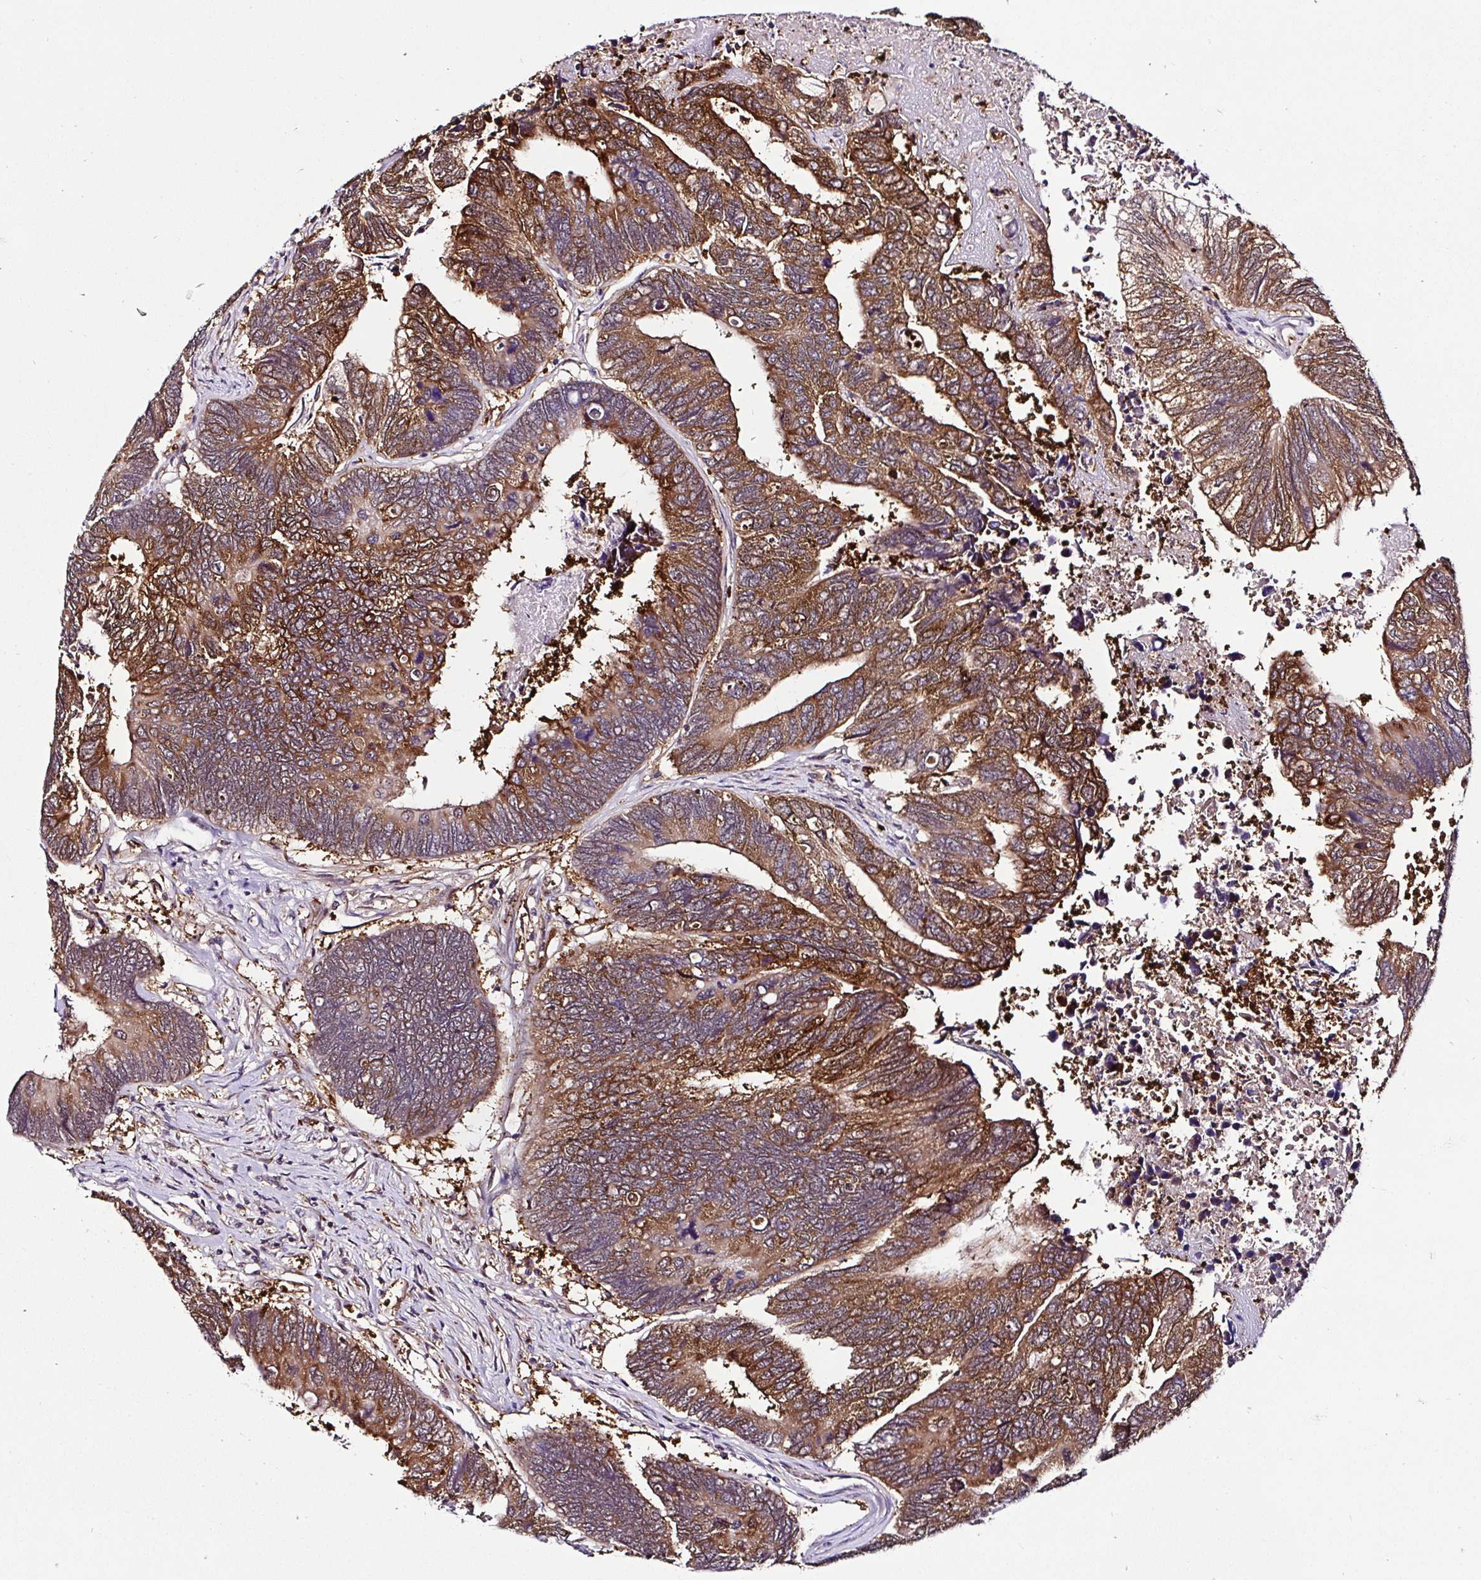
{"staining": {"intensity": "moderate", "quantity": "25%-75%", "location": "cytoplasmic/membranous"}, "tissue": "colorectal cancer", "cell_type": "Tumor cells", "image_type": "cancer", "snomed": [{"axis": "morphology", "description": "Adenocarcinoma, NOS"}, {"axis": "topography", "description": "Colon"}], "caption": "Immunohistochemical staining of human colorectal cancer (adenocarcinoma) demonstrates moderate cytoplasmic/membranous protein positivity in approximately 25%-75% of tumor cells.", "gene": "PIN4", "patient": {"sex": "female", "age": 67}}